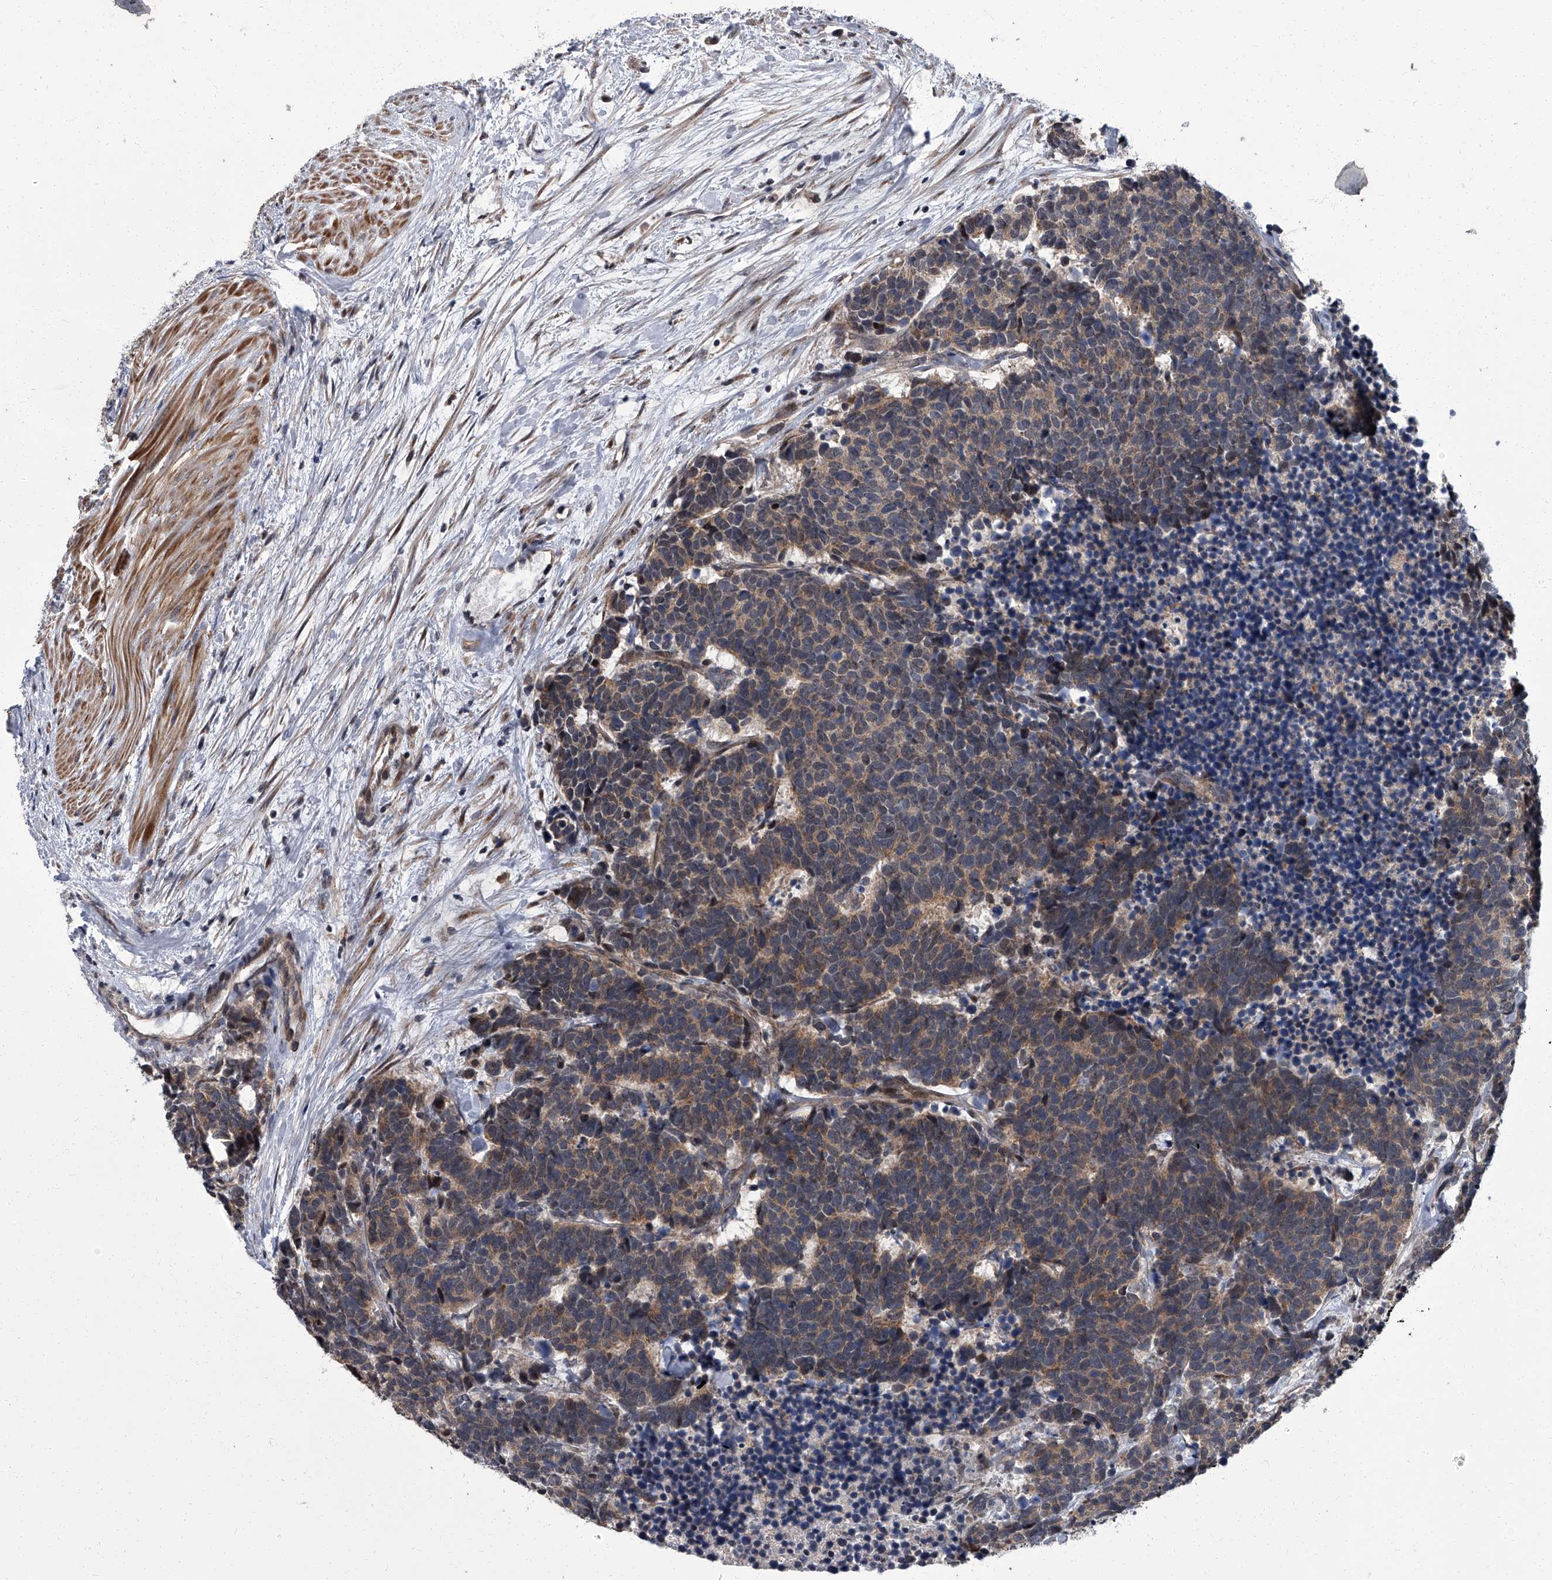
{"staining": {"intensity": "weak", "quantity": ">75%", "location": "cytoplasmic/membranous"}, "tissue": "carcinoid", "cell_type": "Tumor cells", "image_type": "cancer", "snomed": [{"axis": "morphology", "description": "Carcinoma, NOS"}, {"axis": "morphology", "description": "Carcinoid, malignant, NOS"}, {"axis": "topography", "description": "Urinary bladder"}], "caption": "Carcinoid was stained to show a protein in brown. There is low levels of weak cytoplasmic/membranous positivity in approximately >75% of tumor cells. Immunohistochemistry stains the protein of interest in brown and the nuclei are stained blue.", "gene": "ZNF274", "patient": {"sex": "male", "age": 57}}